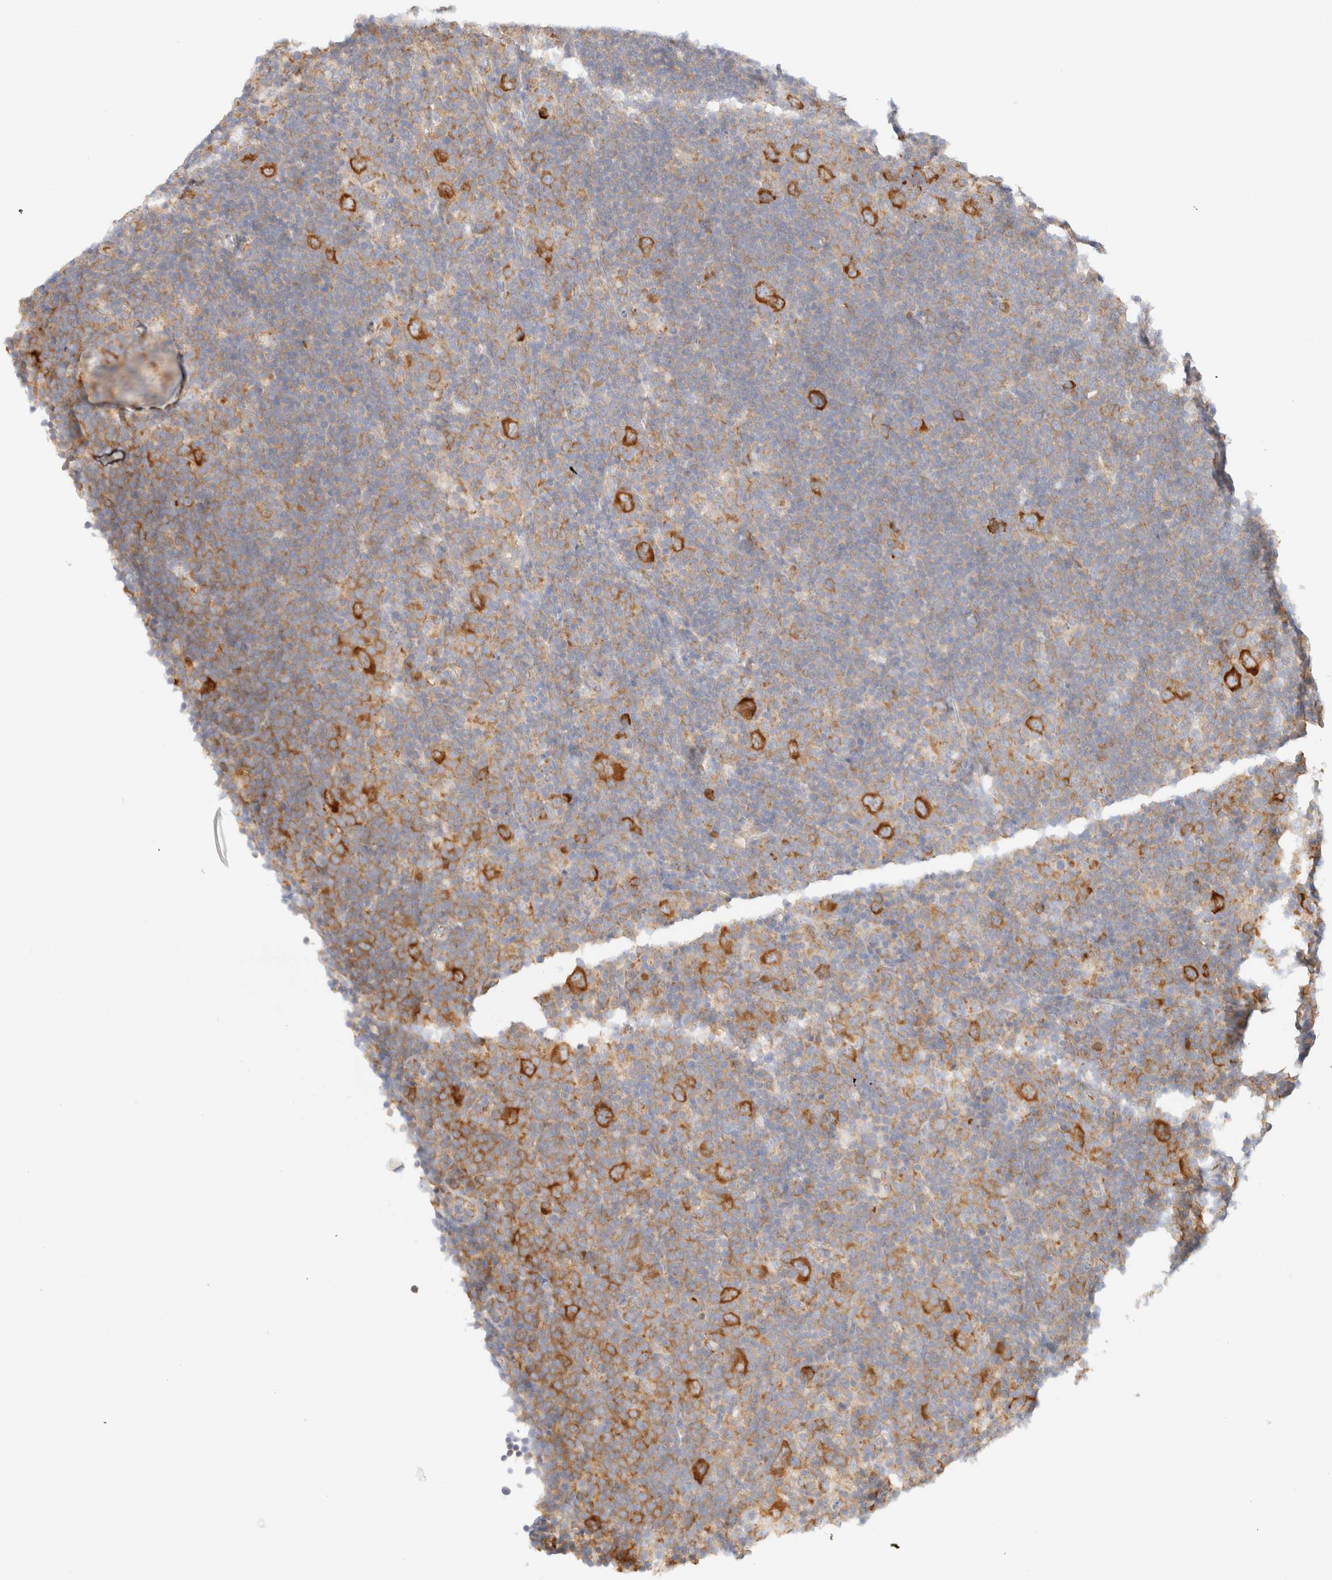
{"staining": {"intensity": "strong", "quantity": ">75%", "location": "cytoplasmic/membranous"}, "tissue": "lymphoma", "cell_type": "Tumor cells", "image_type": "cancer", "snomed": [{"axis": "morphology", "description": "Hodgkin's disease, NOS"}, {"axis": "topography", "description": "Lymph node"}], "caption": "Tumor cells show high levels of strong cytoplasmic/membranous expression in approximately >75% of cells in lymphoma. The protein of interest is stained brown, and the nuclei are stained in blue (DAB (3,3'-diaminobenzidine) IHC with brightfield microscopy, high magnification).", "gene": "ZC2HC1A", "patient": {"sex": "female", "age": 57}}